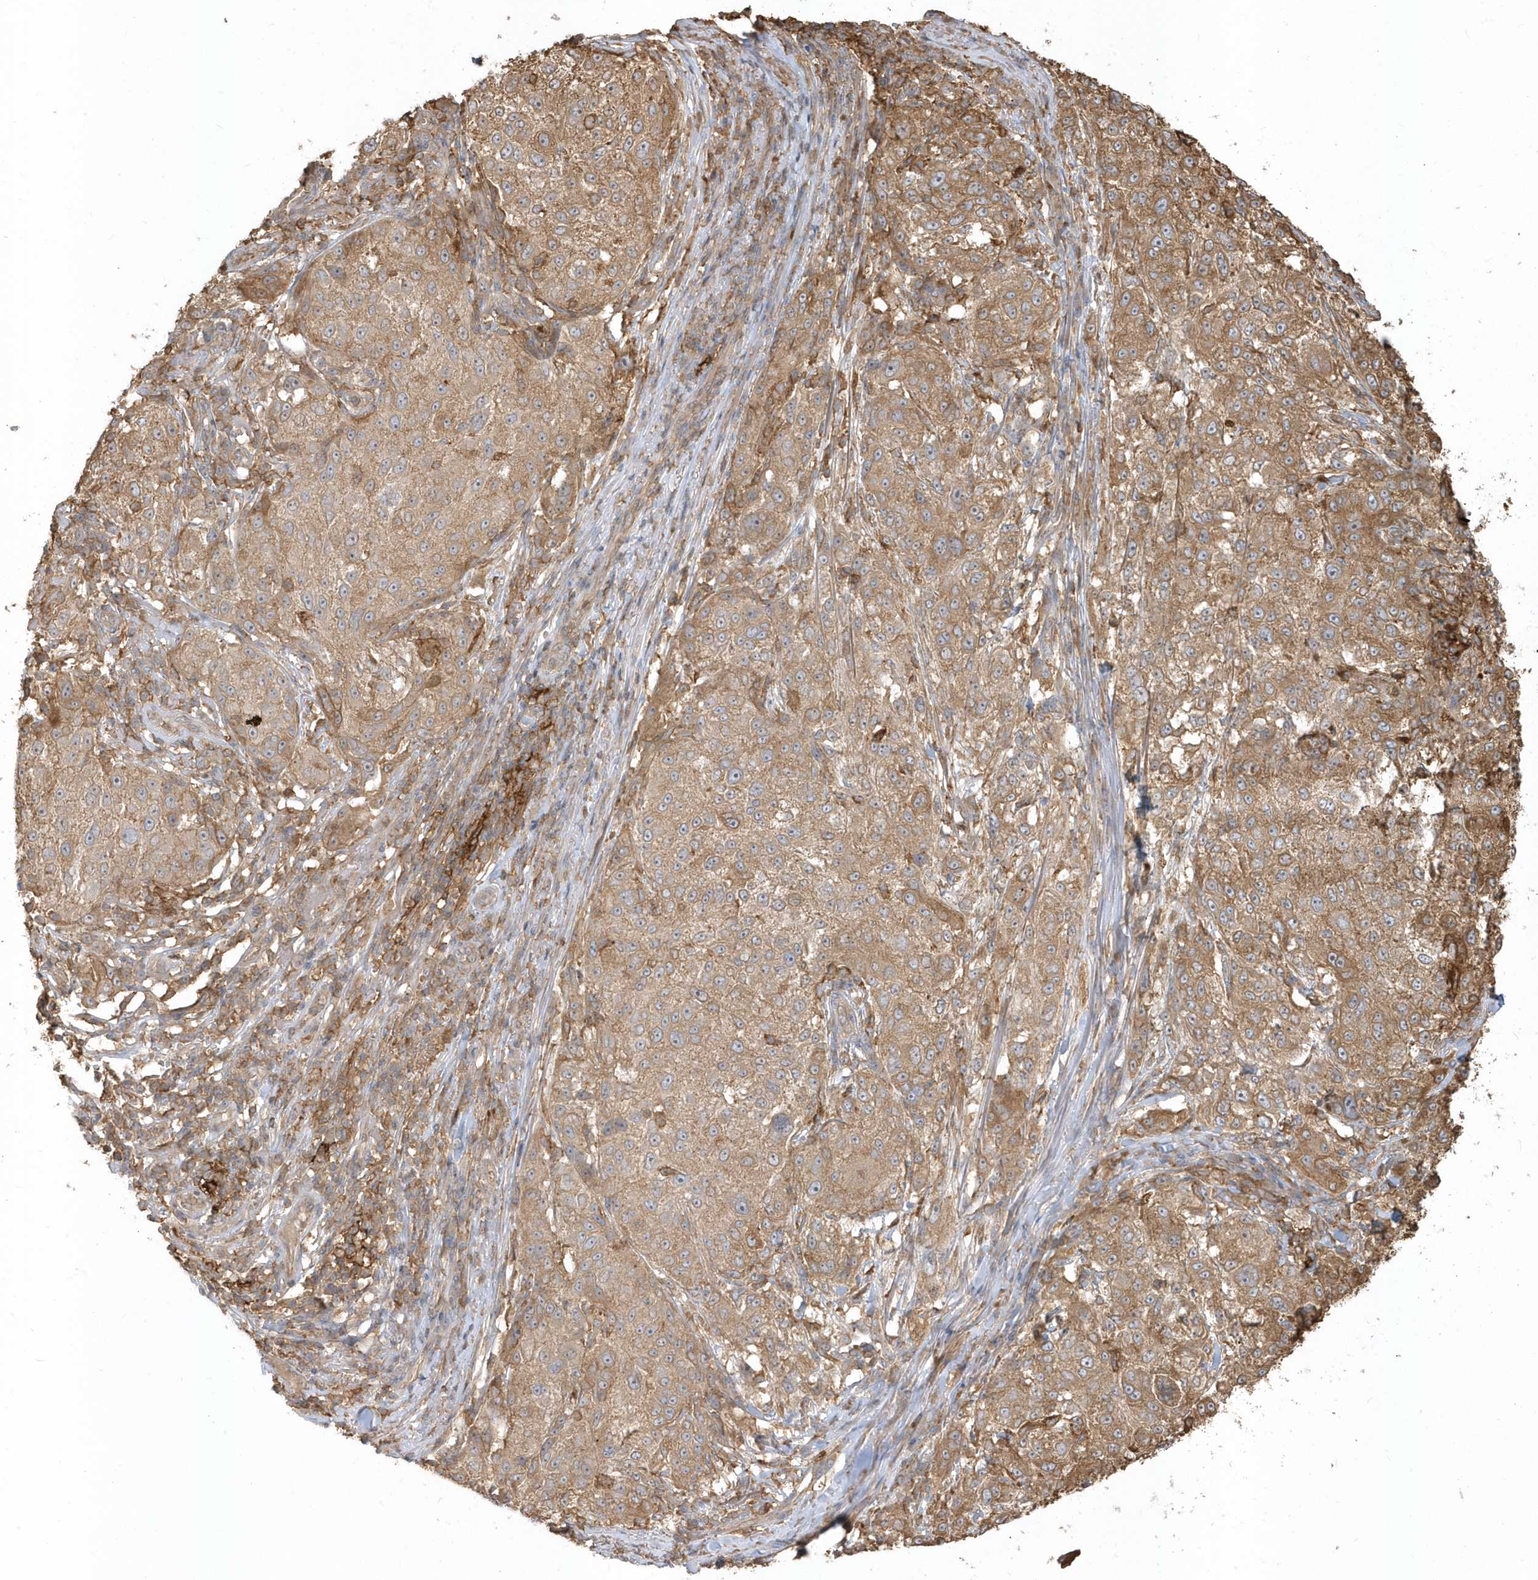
{"staining": {"intensity": "moderate", "quantity": ">75%", "location": "cytoplasmic/membranous"}, "tissue": "melanoma", "cell_type": "Tumor cells", "image_type": "cancer", "snomed": [{"axis": "morphology", "description": "Necrosis, NOS"}, {"axis": "morphology", "description": "Malignant melanoma, NOS"}, {"axis": "topography", "description": "Skin"}], "caption": "Human malignant melanoma stained for a protein (brown) displays moderate cytoplasmic/membranous positive staining in about >75% of tumor cells.", "gene": "ZBTB8A", "patient": {"sex": "female", "age": 87}}